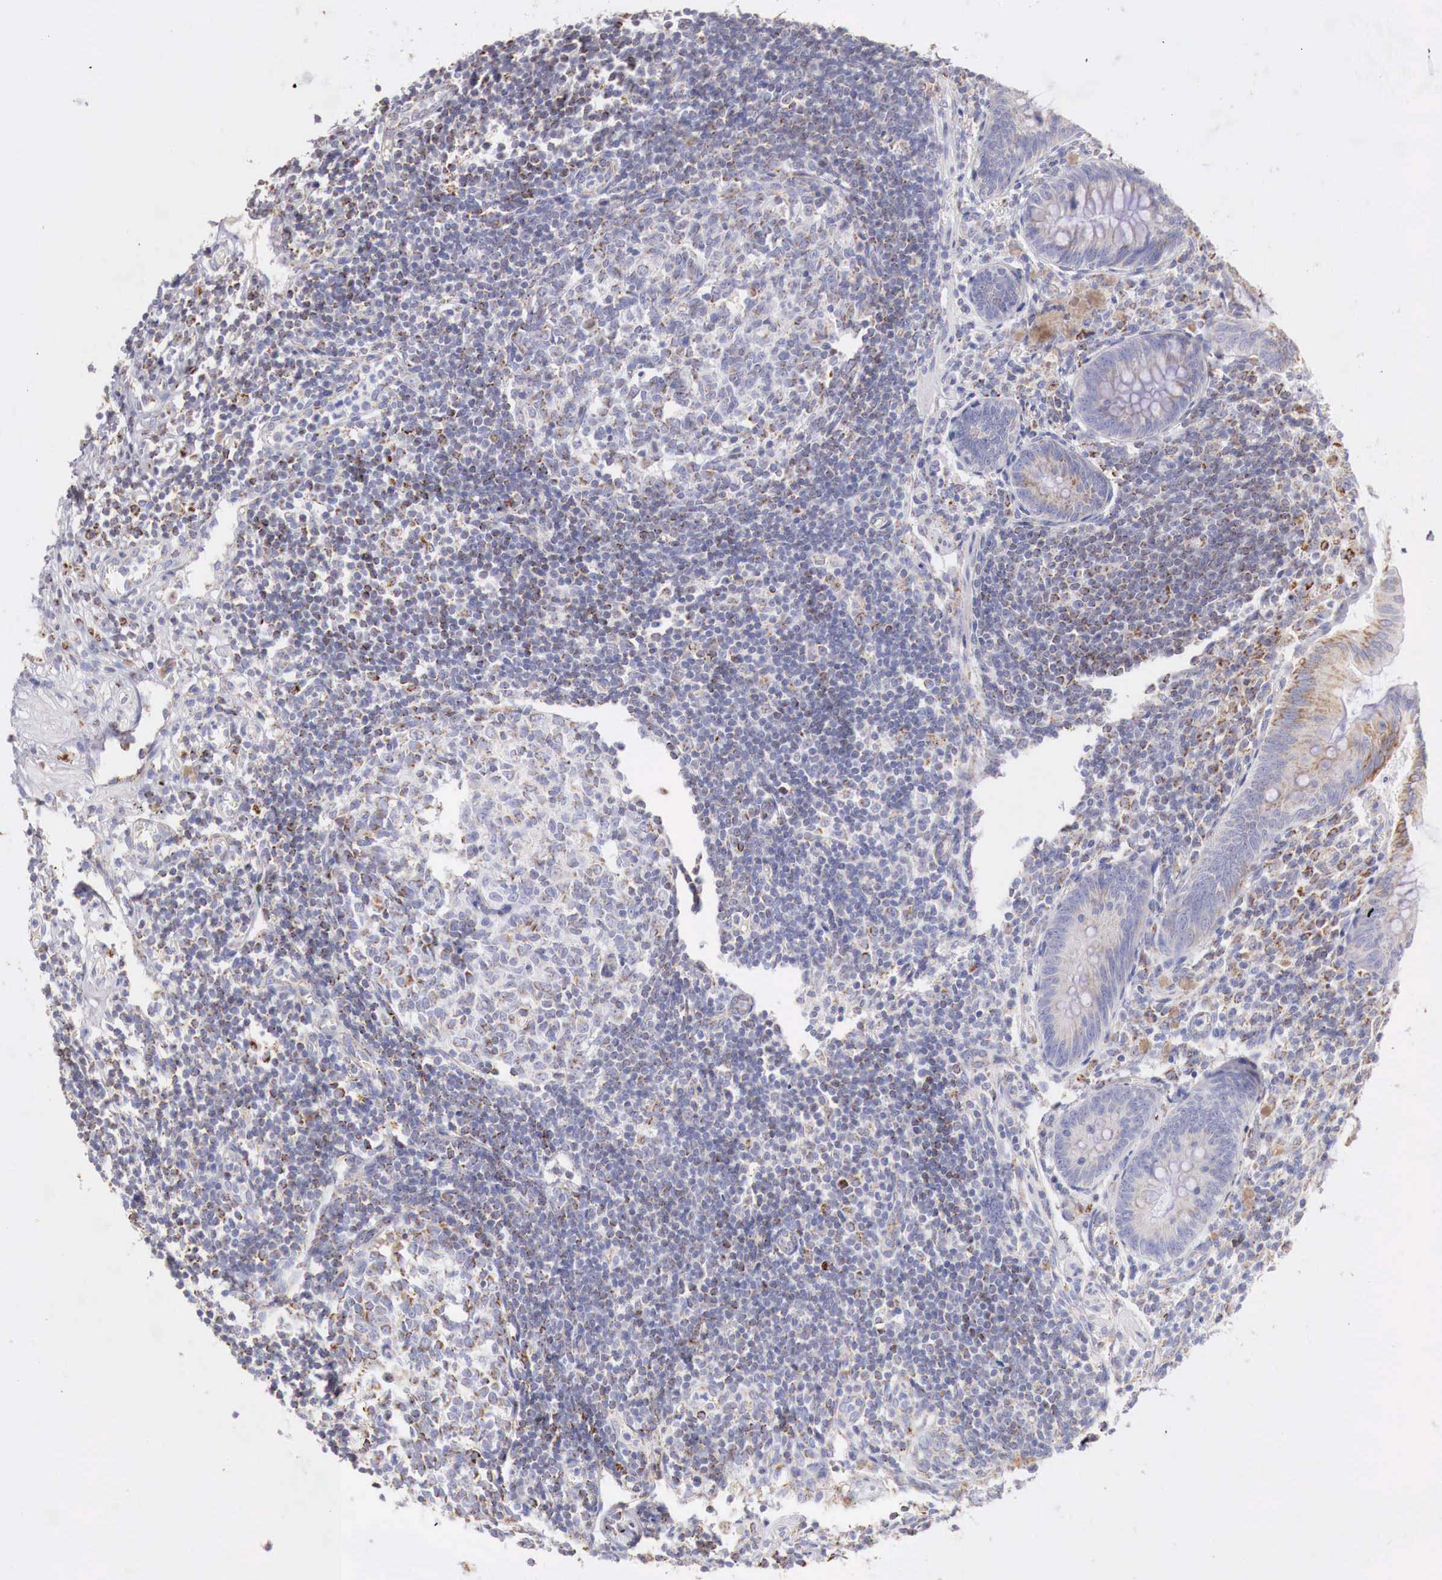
{"staining": {"intensity": "weak", "quantity": "25%-75%", "location": "cytoplasmic/membranous"}, "tissue": "appendix", "cell_type": "Glandular cells", "image_type": "normal", "snomed": [{"axis": "morphology", "description": "Normal tissue, NOS"}, {"axis": "topography", "description": "Appendix"}], "caption": "The photomicrograph displays a brown stain indicating the presence of a protein in the cytoplasmic/membranous of glandular cells in appendix. (DAB = brown stain, brightfield microscopy at high magnification).", "gene": "IDH3G", "patient": {"sex": "female", "age": 34}}